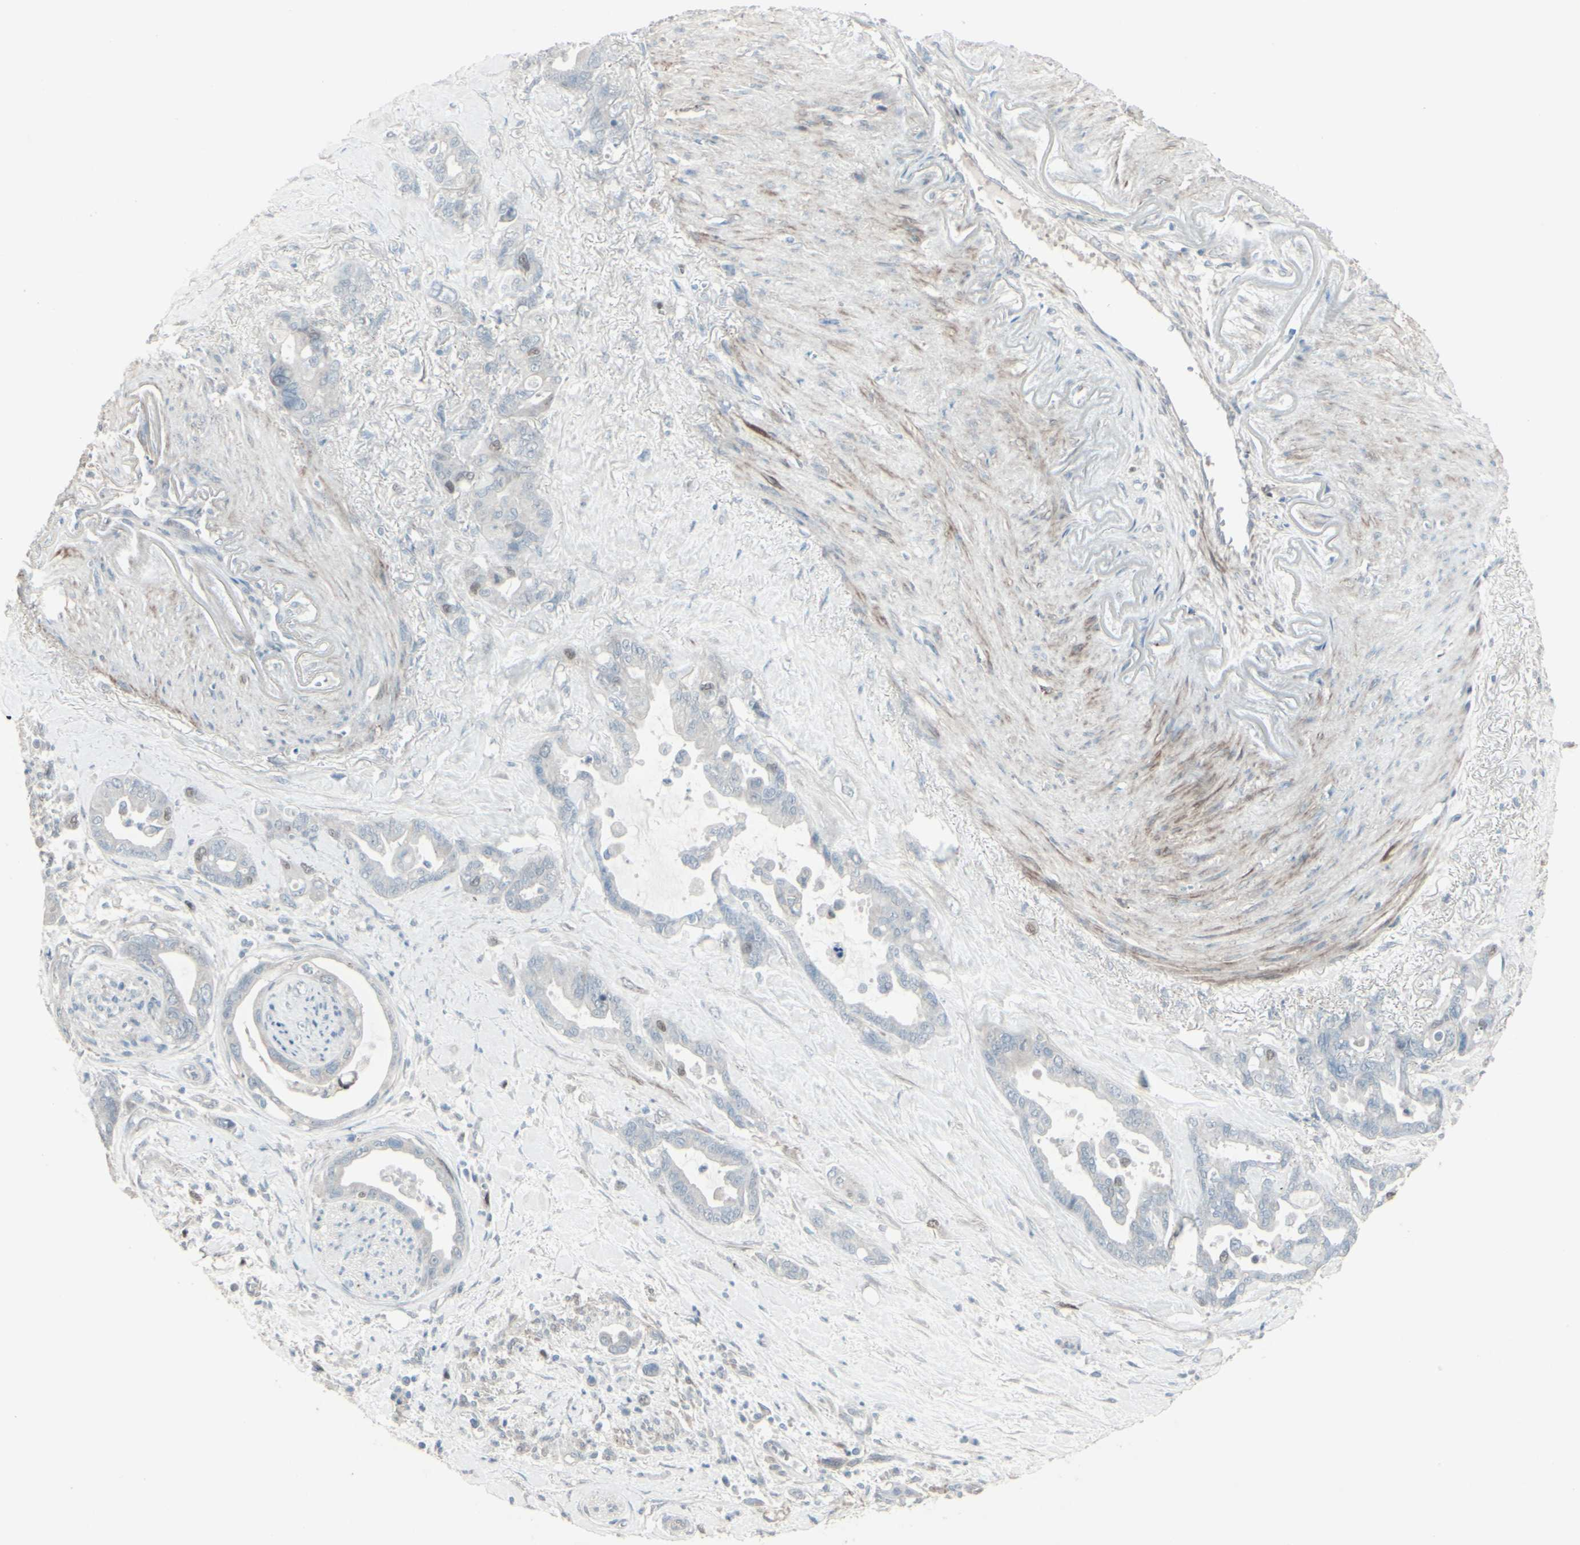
{"staining": {"intensity": "moderate", "quantity": "<25%", "location": "nuclear"}, "tissue": "pancreatic cancer", "cell_type": "Tumor cells", "image_type": "cancer", "snomed": [{"axis": "morphology", "description": "Adenocarcinoma, NOS"}, {"axis": "topography", "description": "Pancreas"}], "caption": "Protein expression analysis of adenocarcinoma (pancreatic) displays moderate nuclear staining in approximately <25% of tumor cells. The protein of interest is shown in brown color, while the nuclei are stained blue.", "gene": "GMNN", "patient": {"sex": "male", "age": 70}}